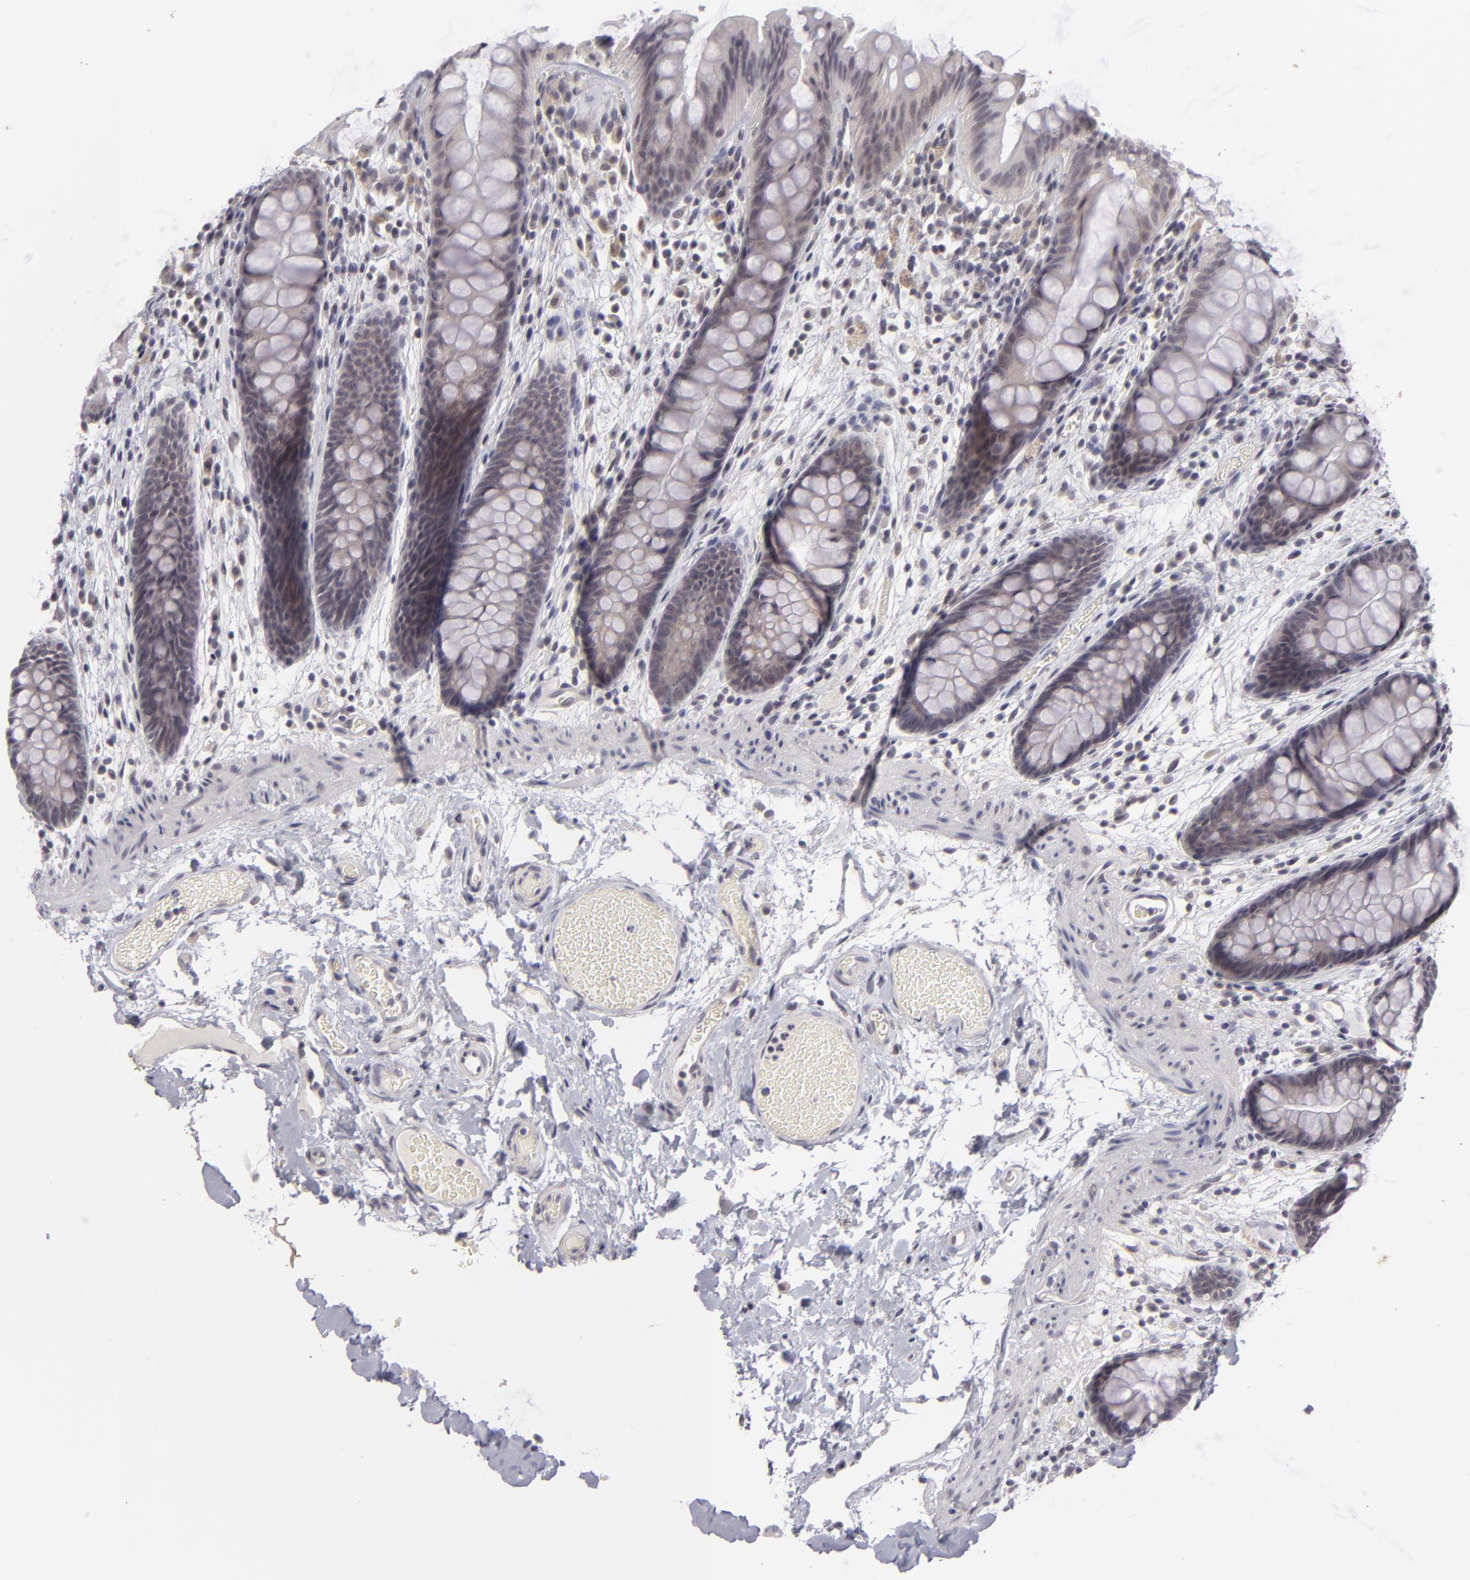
{"staining": {"intensity": "negative", "quantity": "none", "location": "none"}, "tissue": "colon", "cell_type": "Endothelial cells", "image_type": "normal", "snomed": [{"axis": "morphology", "description": "Normal tissue, NOS"}, {"axis": "topography", "description": "Smooth muscle"}, {"axis": "topography", "description": "Colon"}], "caption": "Immunohistochemistry micrograph of unremarkable colon stained for a protein (brown), which shows no staining in endothelial cells.", "gene": "DLG3", "patient": {"sex": "male", "age": 67}}